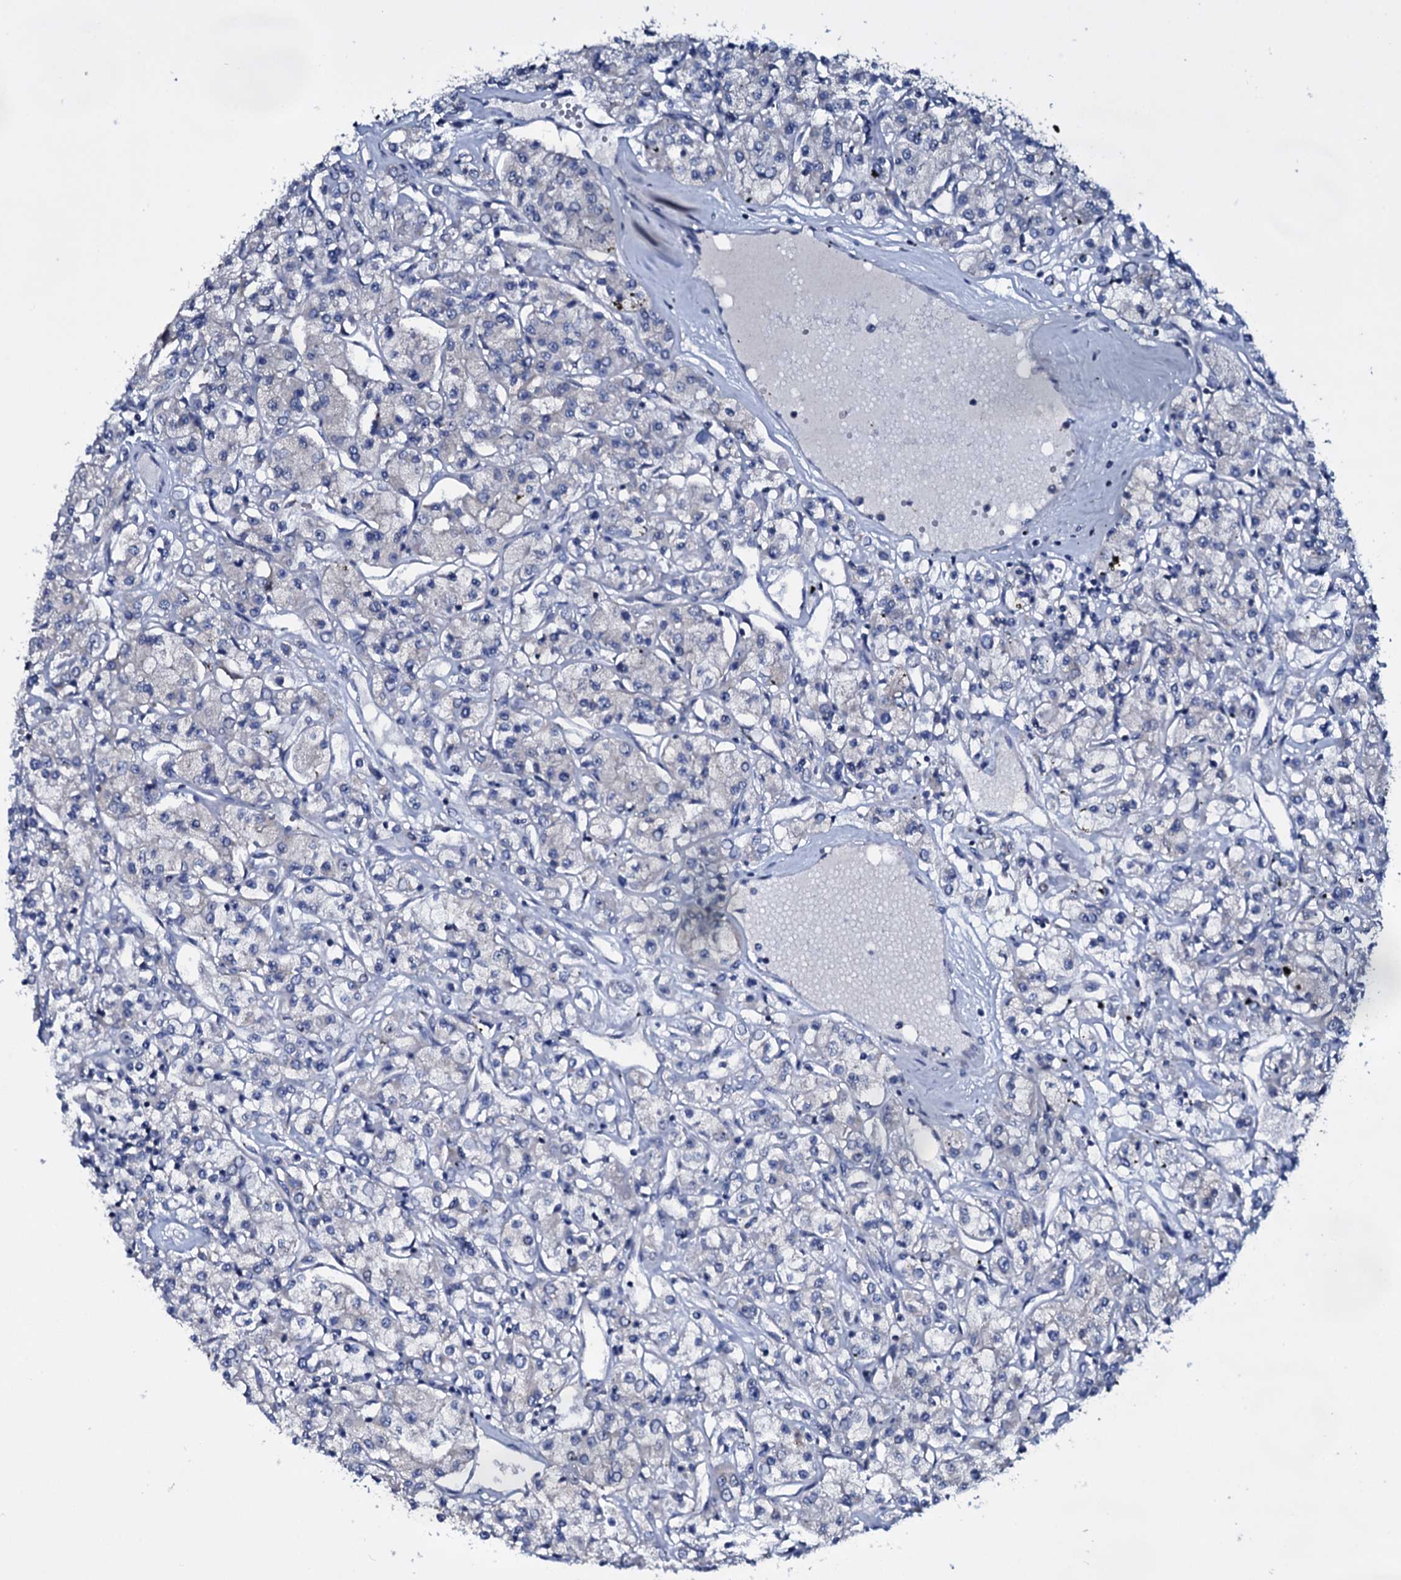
{"staining": {"intensity": "negative", "quantity": "none", "location": "none"}, "tissue": "renal cancer", "cell_type": "Tumor cells", "image_type": "cancer", "snomed": [{"axis": "morphology", "description": "Adenocarcinoma, NOS"}, {"axis": "topography", "description": "Kidney"}], "caption": "Tumor cells show no significant protein positivity in adenocarcinoma (renal).", "gene": "TPGS2", "patient": {"sex": "female", "age": 59}}